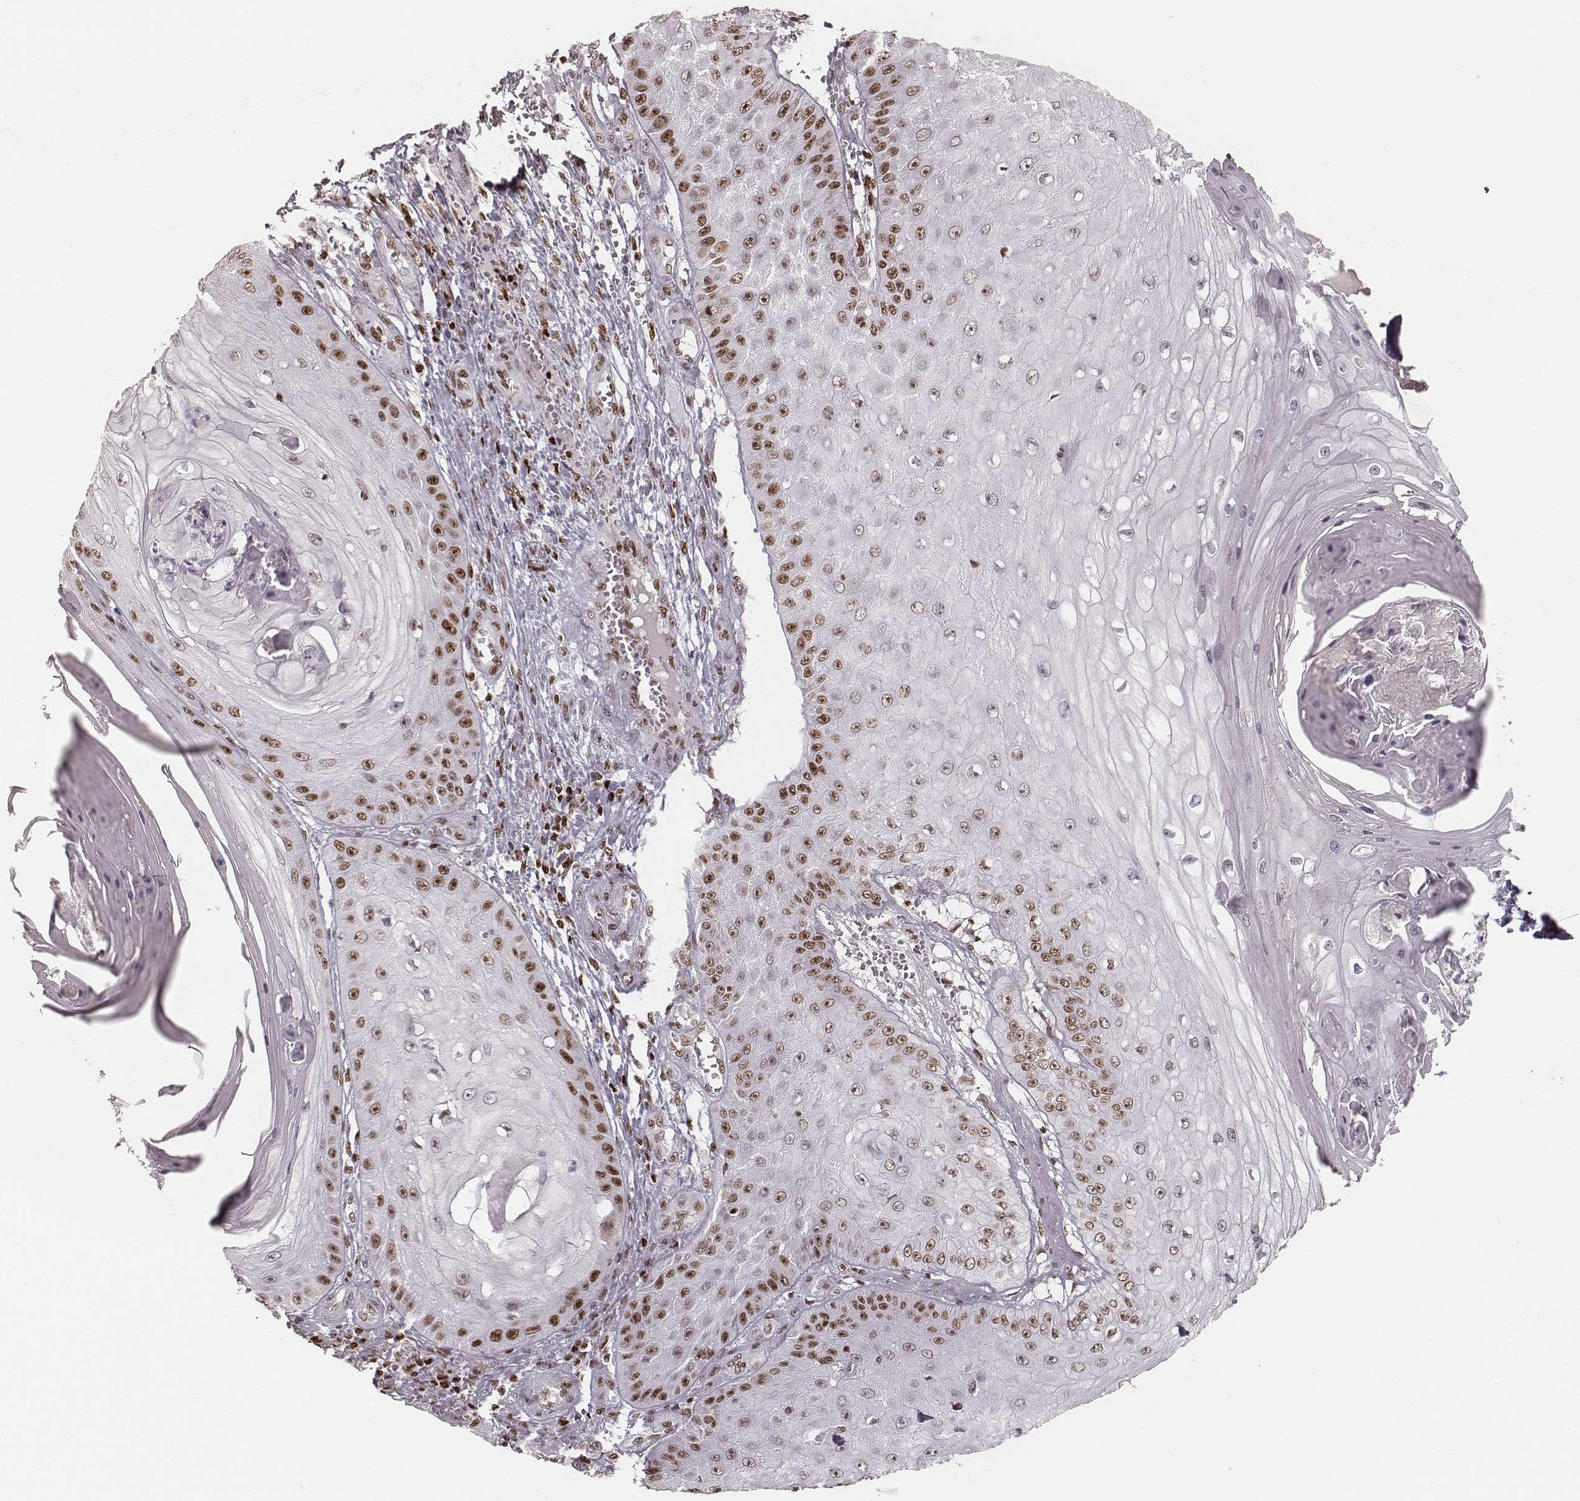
{"staining": {"intensity": "moderate", "quantity": ">75%", "location": "nuclear"}, "tissue": "skin cancer", "cell_type": "Tumor cells", "image_type": "cancer", "snomed": [{"axis": "morphology", "description": "Squamous cell carcinoma, NOS"}, {"axis": "topography", "description": "Skin"}], "caption": "Immunohistochemistry (IHC) of human skin cancer demonstrates medium levels of moderate nuclear staining in about >75% of tumor cells.", "gene": "PARP1", "patient": {"sex": "male", "age": 70}}